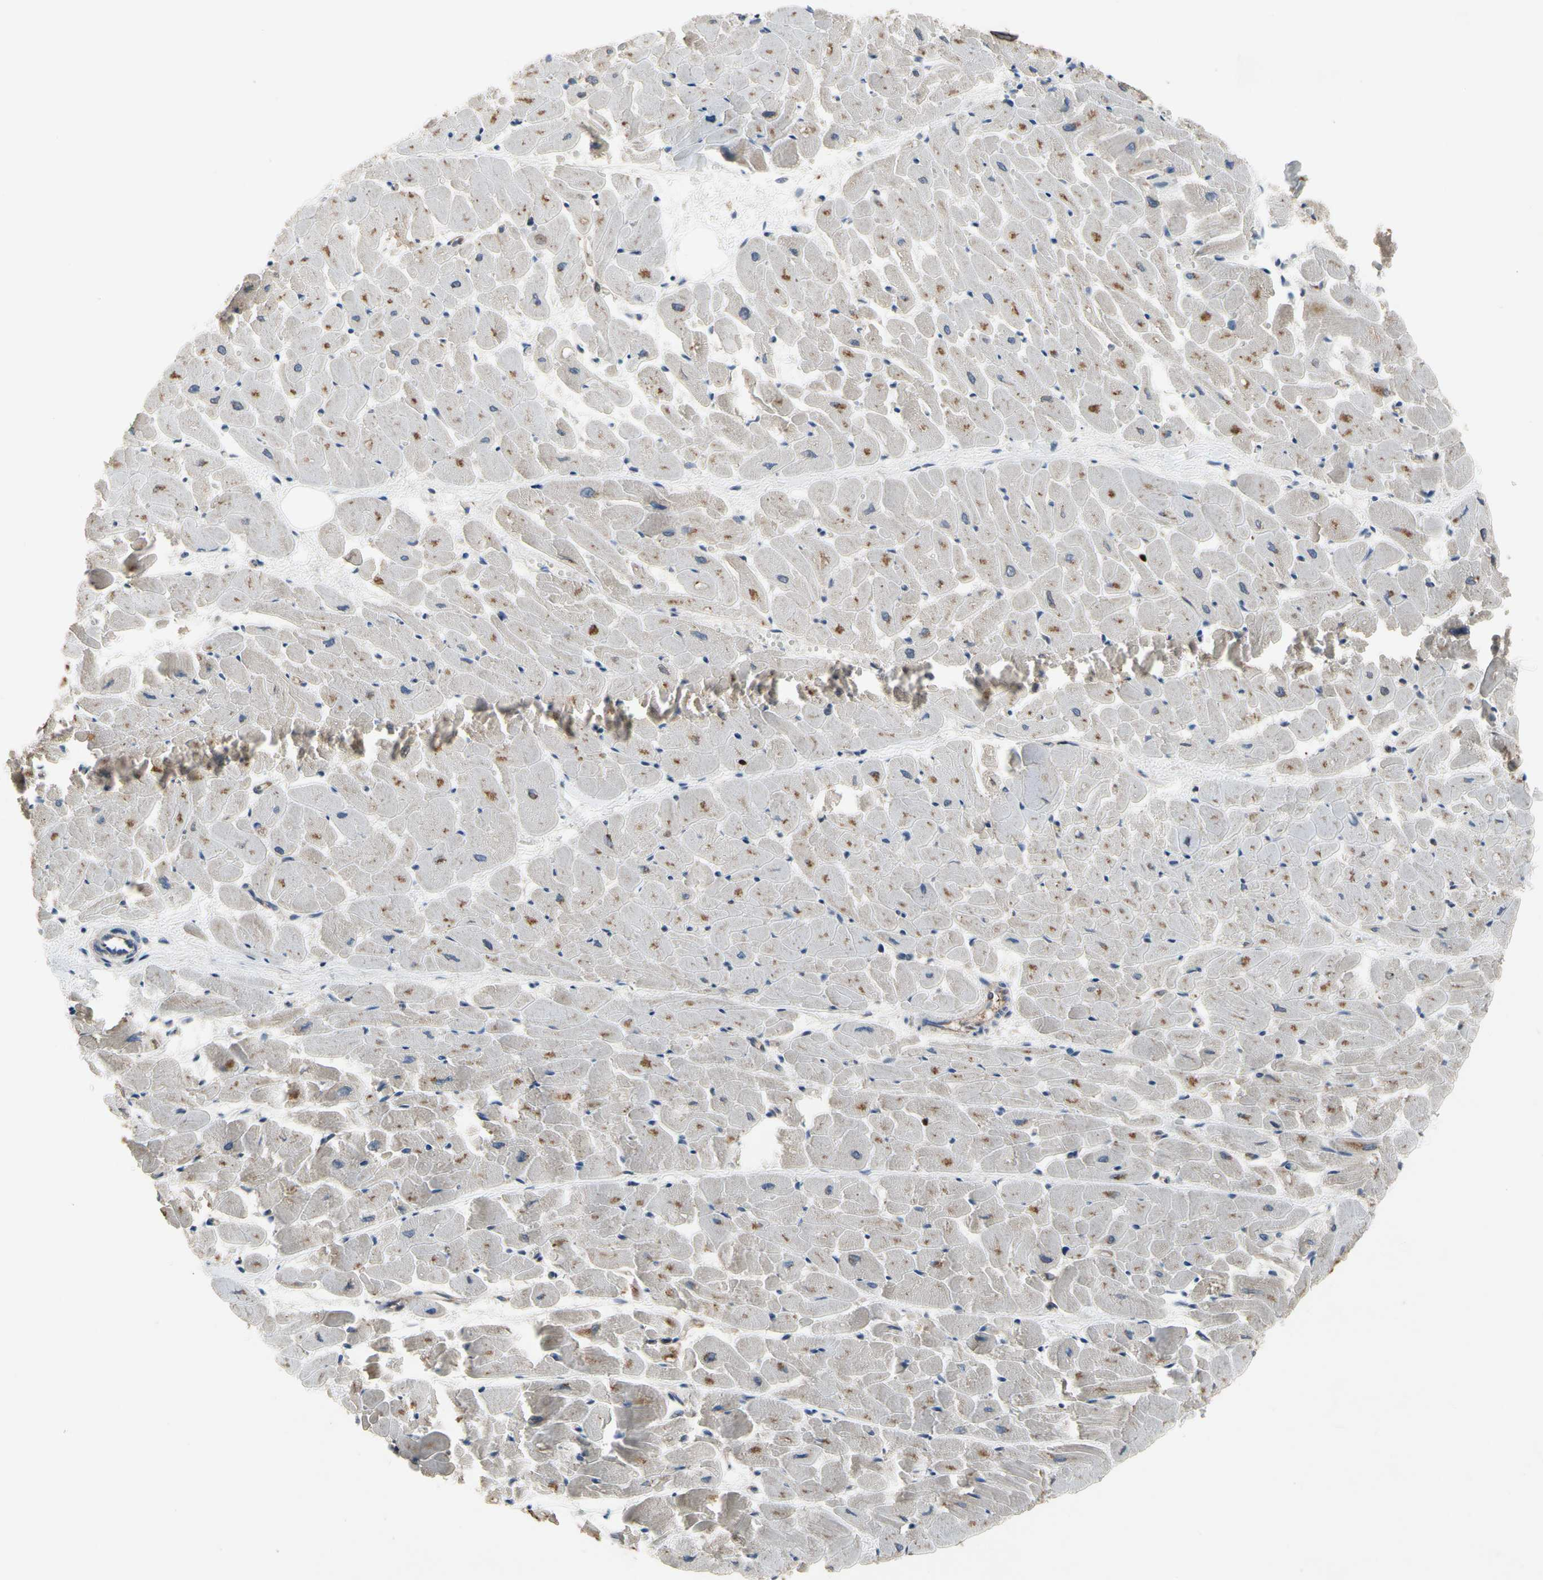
{"staining": {"intensity": "weak", "quantity": ">75%", "location": "cytoplasmic/membranous"}, "tissue": "heart muscle", "cell_type": "Cardiomyocytes", "image_type": "normal", "snomed": [{"axis": "morphology", "description": "Normal tissue, NOS"}, {"axis": "topography", "description": "Heart"}], "caption": "This is a photomicrograph of immunohistochemistry (IHC) staining of normal heart muscle, which shows weak expression in the cytoplasmic/membranous of cardiomyocytes.", "gene": "TBX21", "patient": {"sex": "female", "age": 19}}